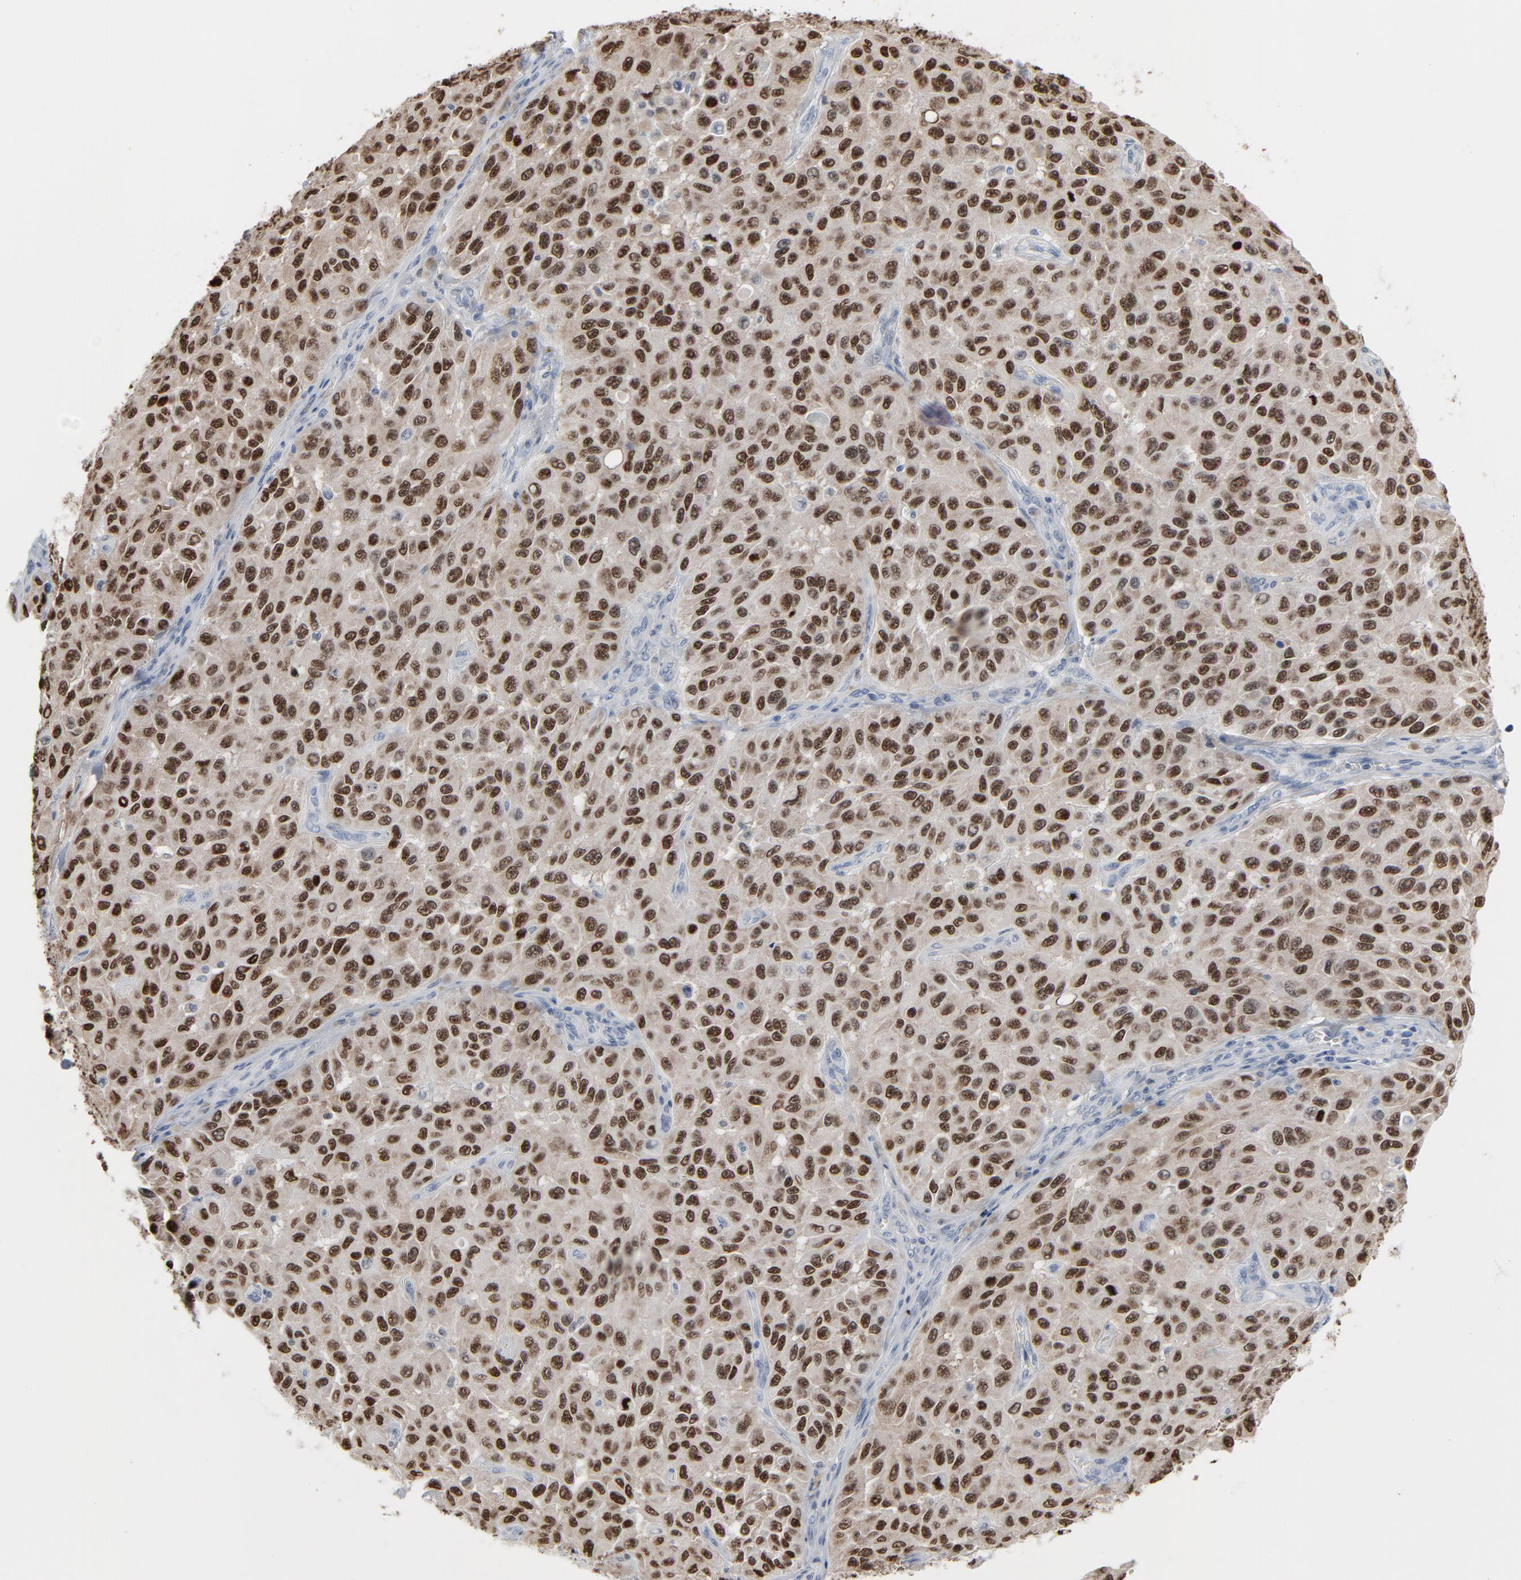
{"staining": {"intensity": "strong", "quantity": ">75%", "location": "nuclear"}, "tissue": "melanoma", "cell_type": "Tumor cells", "image_type": "cancer", "snomed": [{"axis": "morphology", "description": "Malignant melanoma, NOS"}, {"axis": "topography", "description": "Skin"}], "caption": "Protein staining of melanoma tissue demonstrates strong nuclear staining in approximately >75% of tumor cells.", "gene": "MITF", "patient": {"sex": "male", "age": 53}}